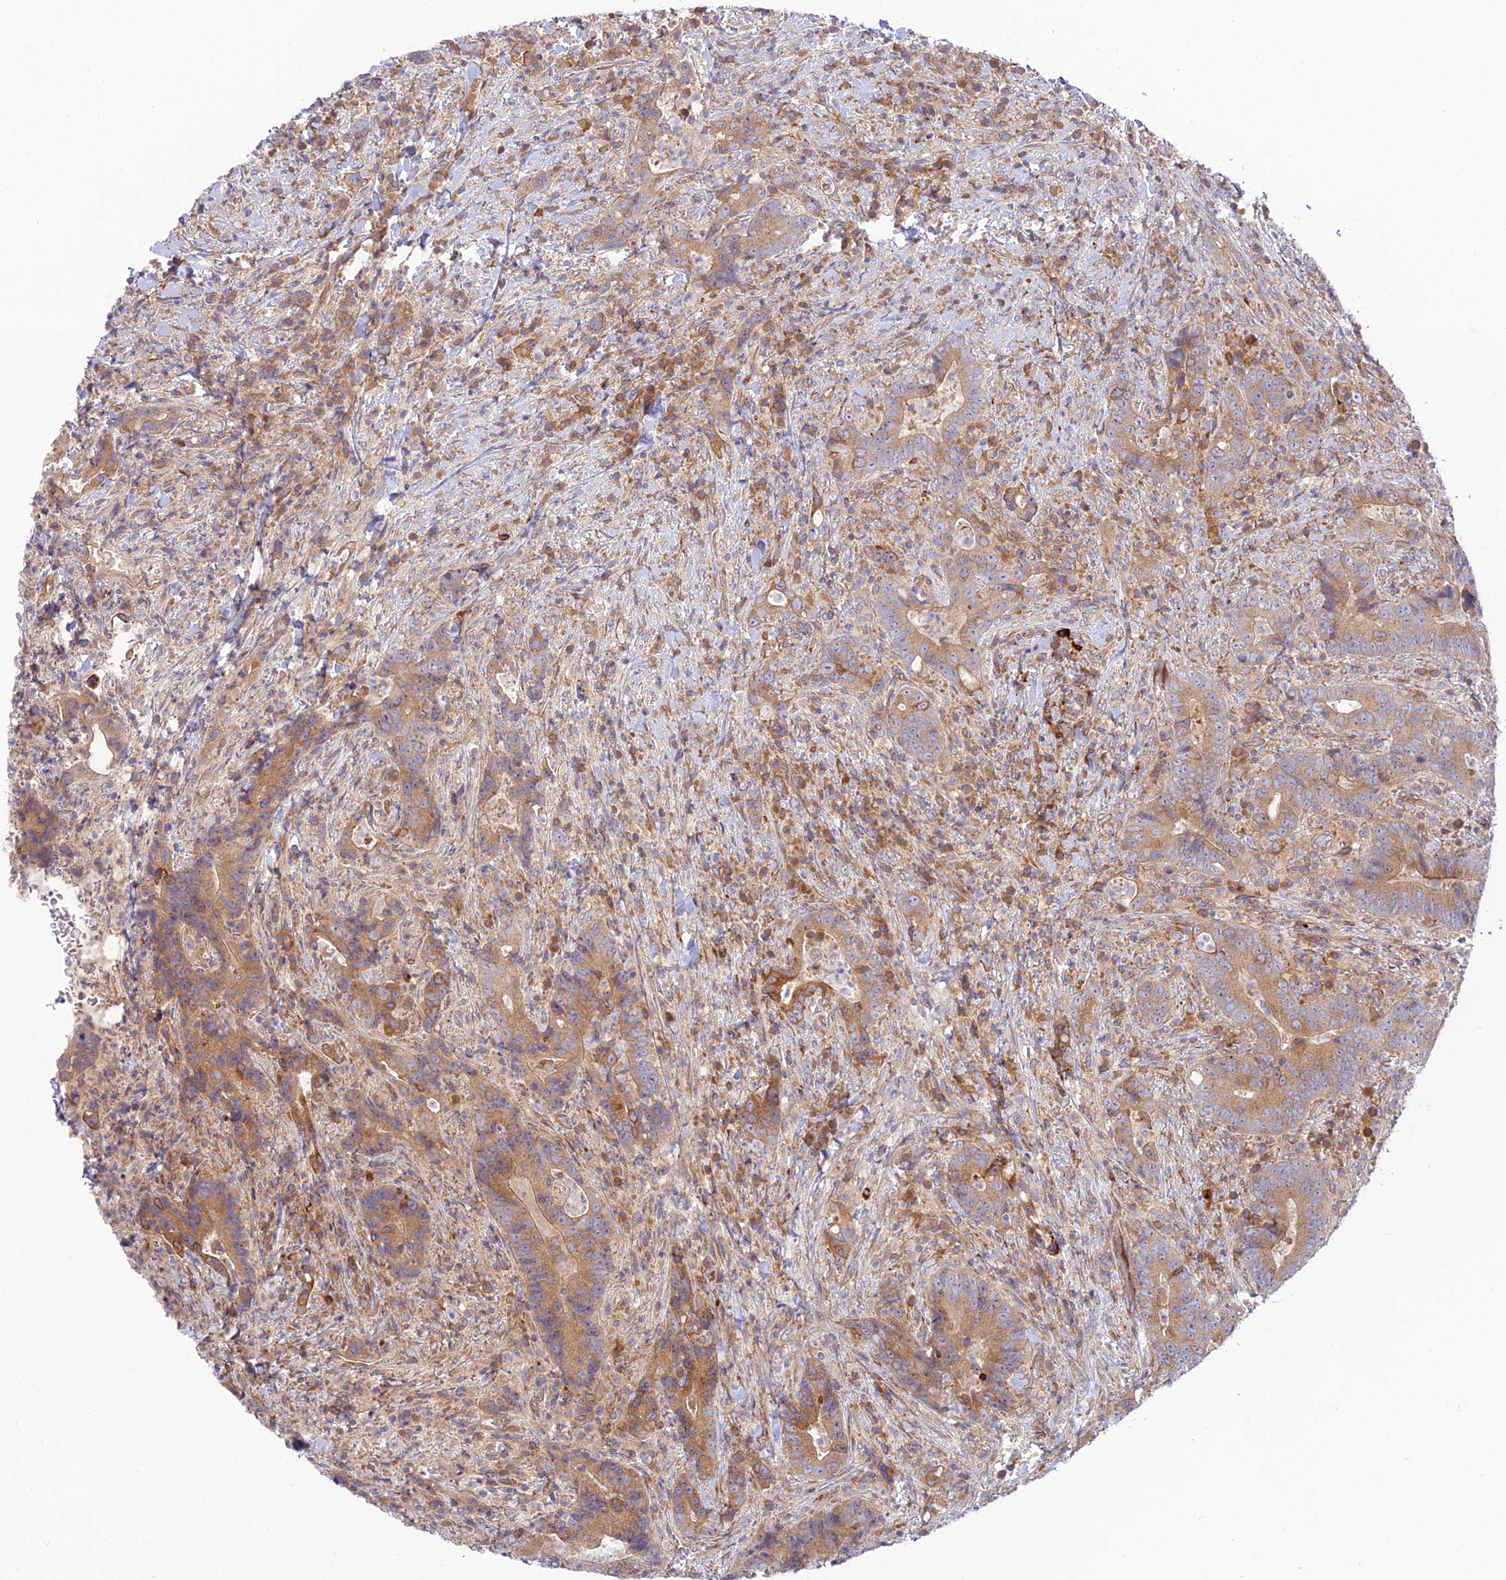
{"staining": {"intensity": "moderate", "quantity": ">75%", "location": "cytoplasmic/membranous"}, "tissue": "colorectal cancer", "cell_type": "Tumor cells", "image_type": "cancer", "snomed": [{"axis": "morphology", "description": "Adenocarcinoma, NOS"}, {"axis": "topography", "description": "Colon"}], "caption": "Adenocarcinoma (colorectal) stained with IHC displays moderate cytoplasmic/membranous positivity in approximately >75% of tumor cells.", "gene": "PIMREG", "patient": {"sex": "female", "age": 75}}